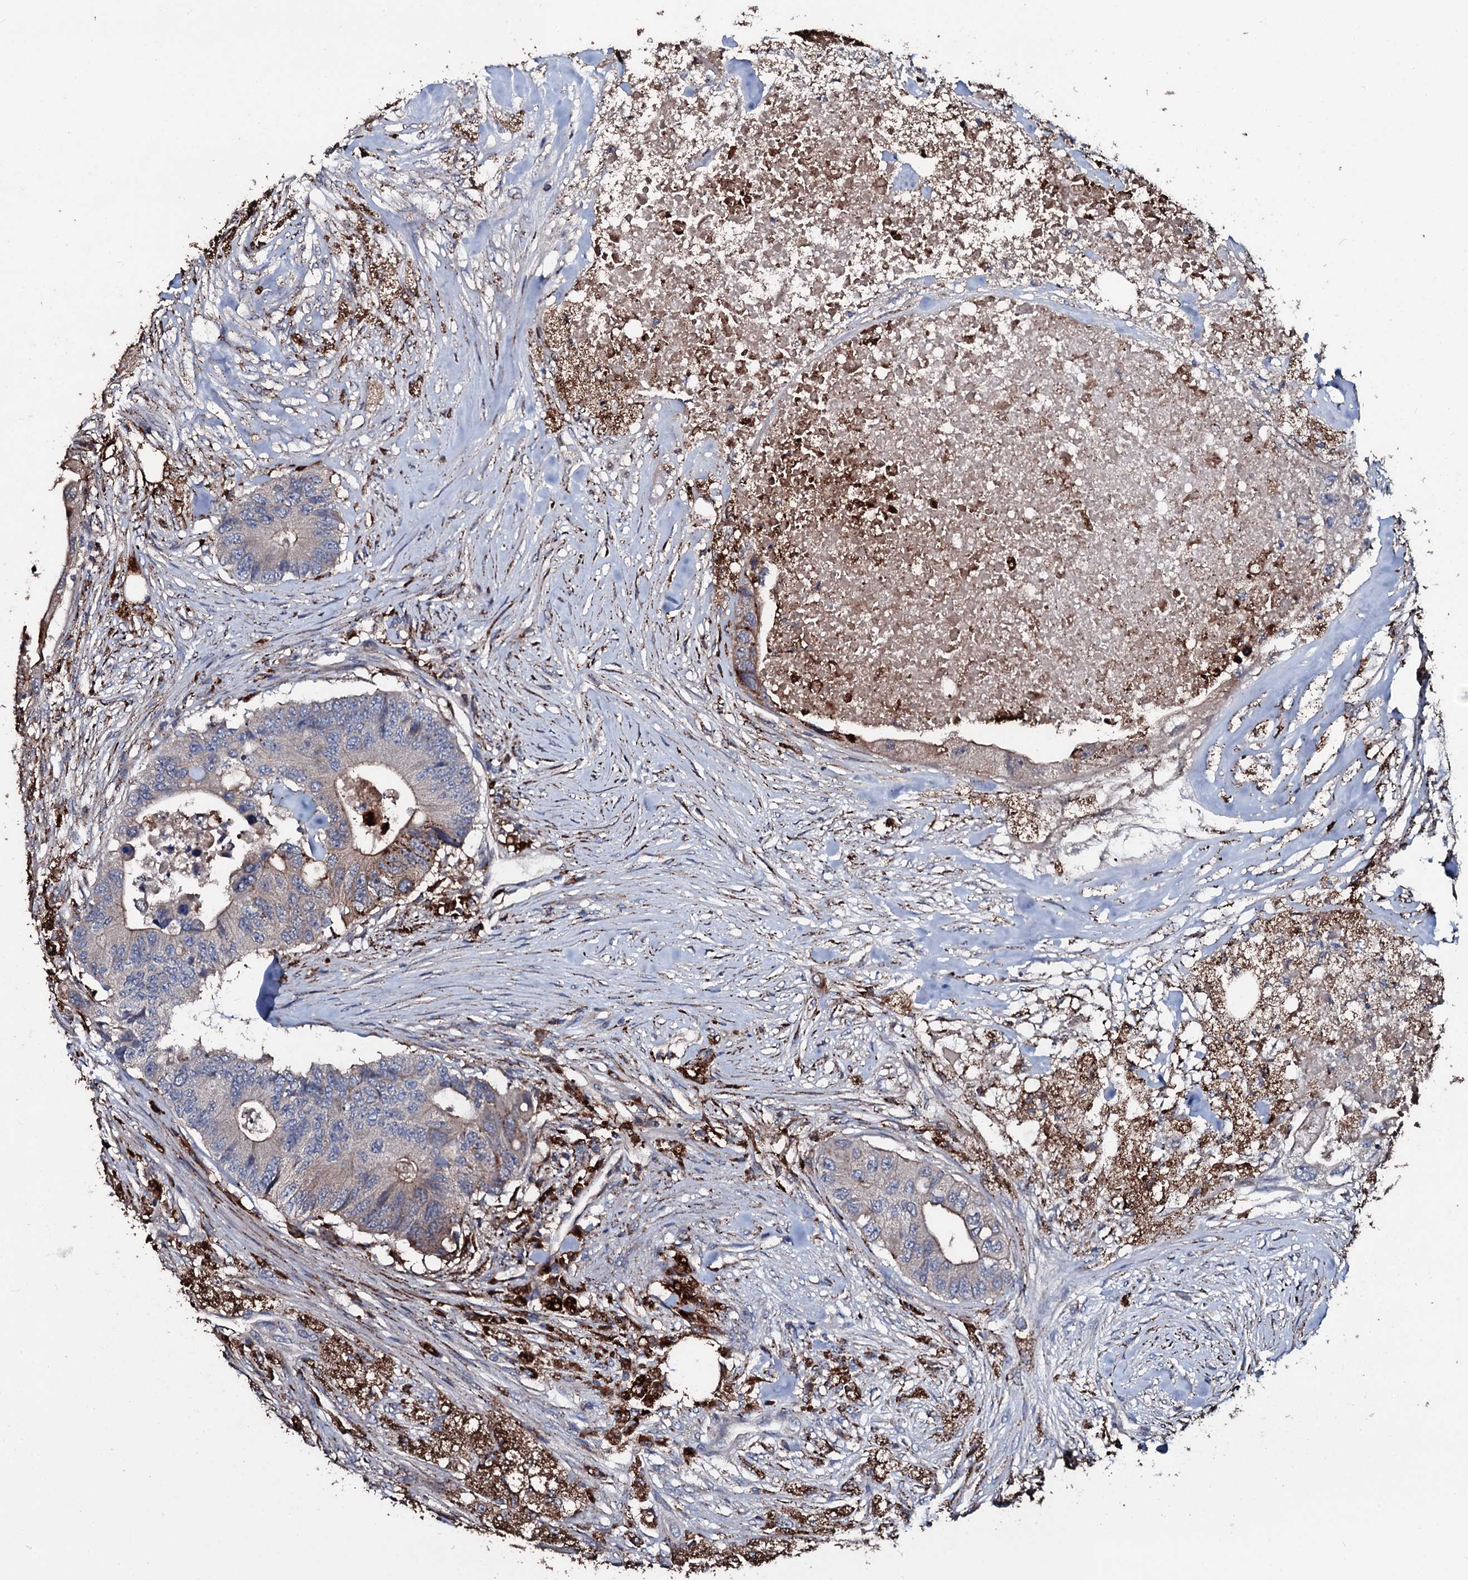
{"staining": {"intensity": "weak", "quantity": "<25%", "location": "cytoplasmic/membranous"}, "tissue": "colorectal cancer", "cell_type": "Tumor cells", "image_type": "cancer", "snomed": [{"axis": "morphology", "description": "Adenocarcinoma, NOS"}, {"axis": "topography", "description": "Colon"}], "caption": "Histopathology image shows no protein expression in tumor cells of colorectal adenocarcinoma tissue.", "gene": "TPGS2", "patient": {"sex": "male", "age": 71}}